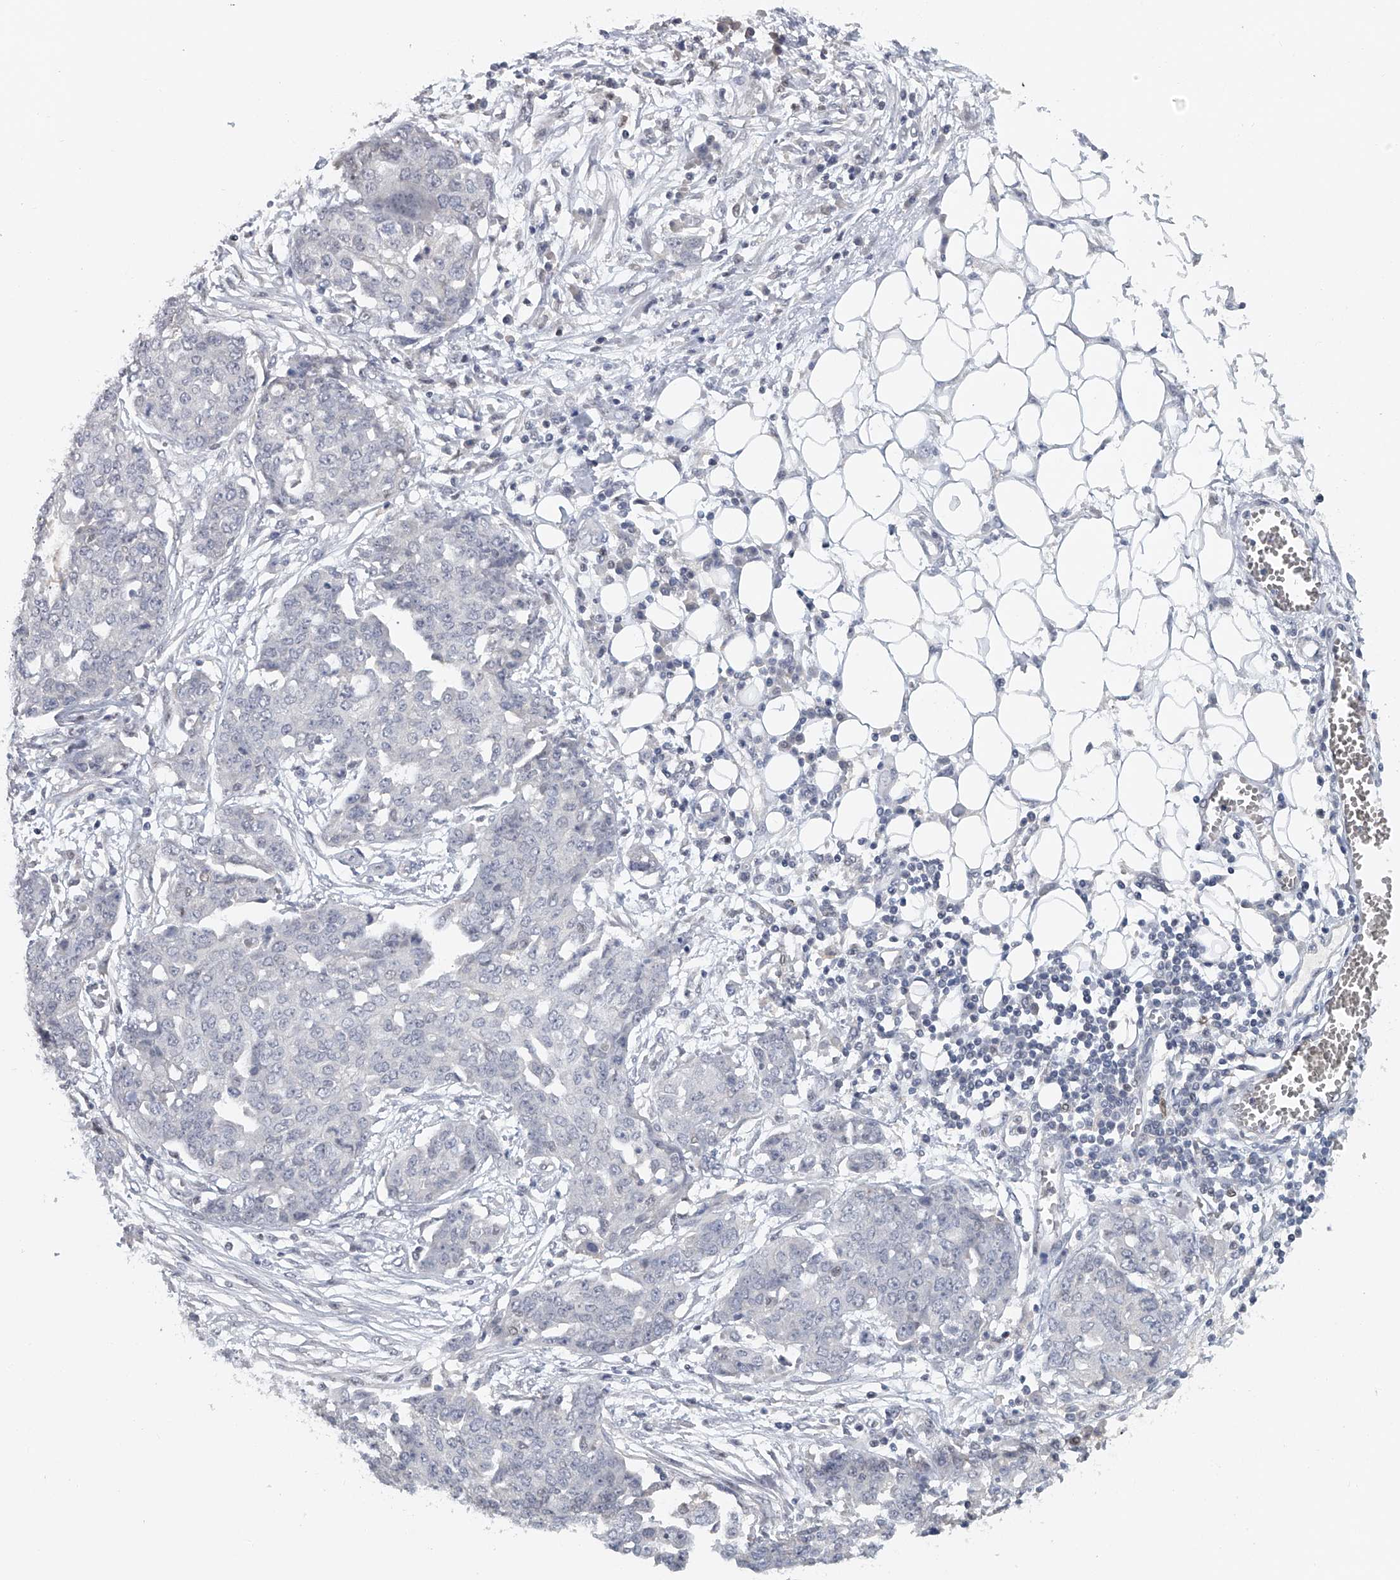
{"staining": {"intensity": "negative", "quantity": "none", "location": "none"}, "tissue": "ovarian cancer", "cell_type": "Tumor cells", "image_type": "cancer", "snomed": [{"axis": "morphology", "description": "Cystadenocarcinoma, serous, NOS"}, {"axis": "topography", "description": "Soft tissue"}, {"axis": "topography", "description": "Ovary"}], "caption": "Ovarian cancer (serous cystadenocarcinoma) stained for a protein using immunohistochemistry displays no staining tumor cells.", "gene": "DDX43", "patient": {"sex": "female", "age": 57}}